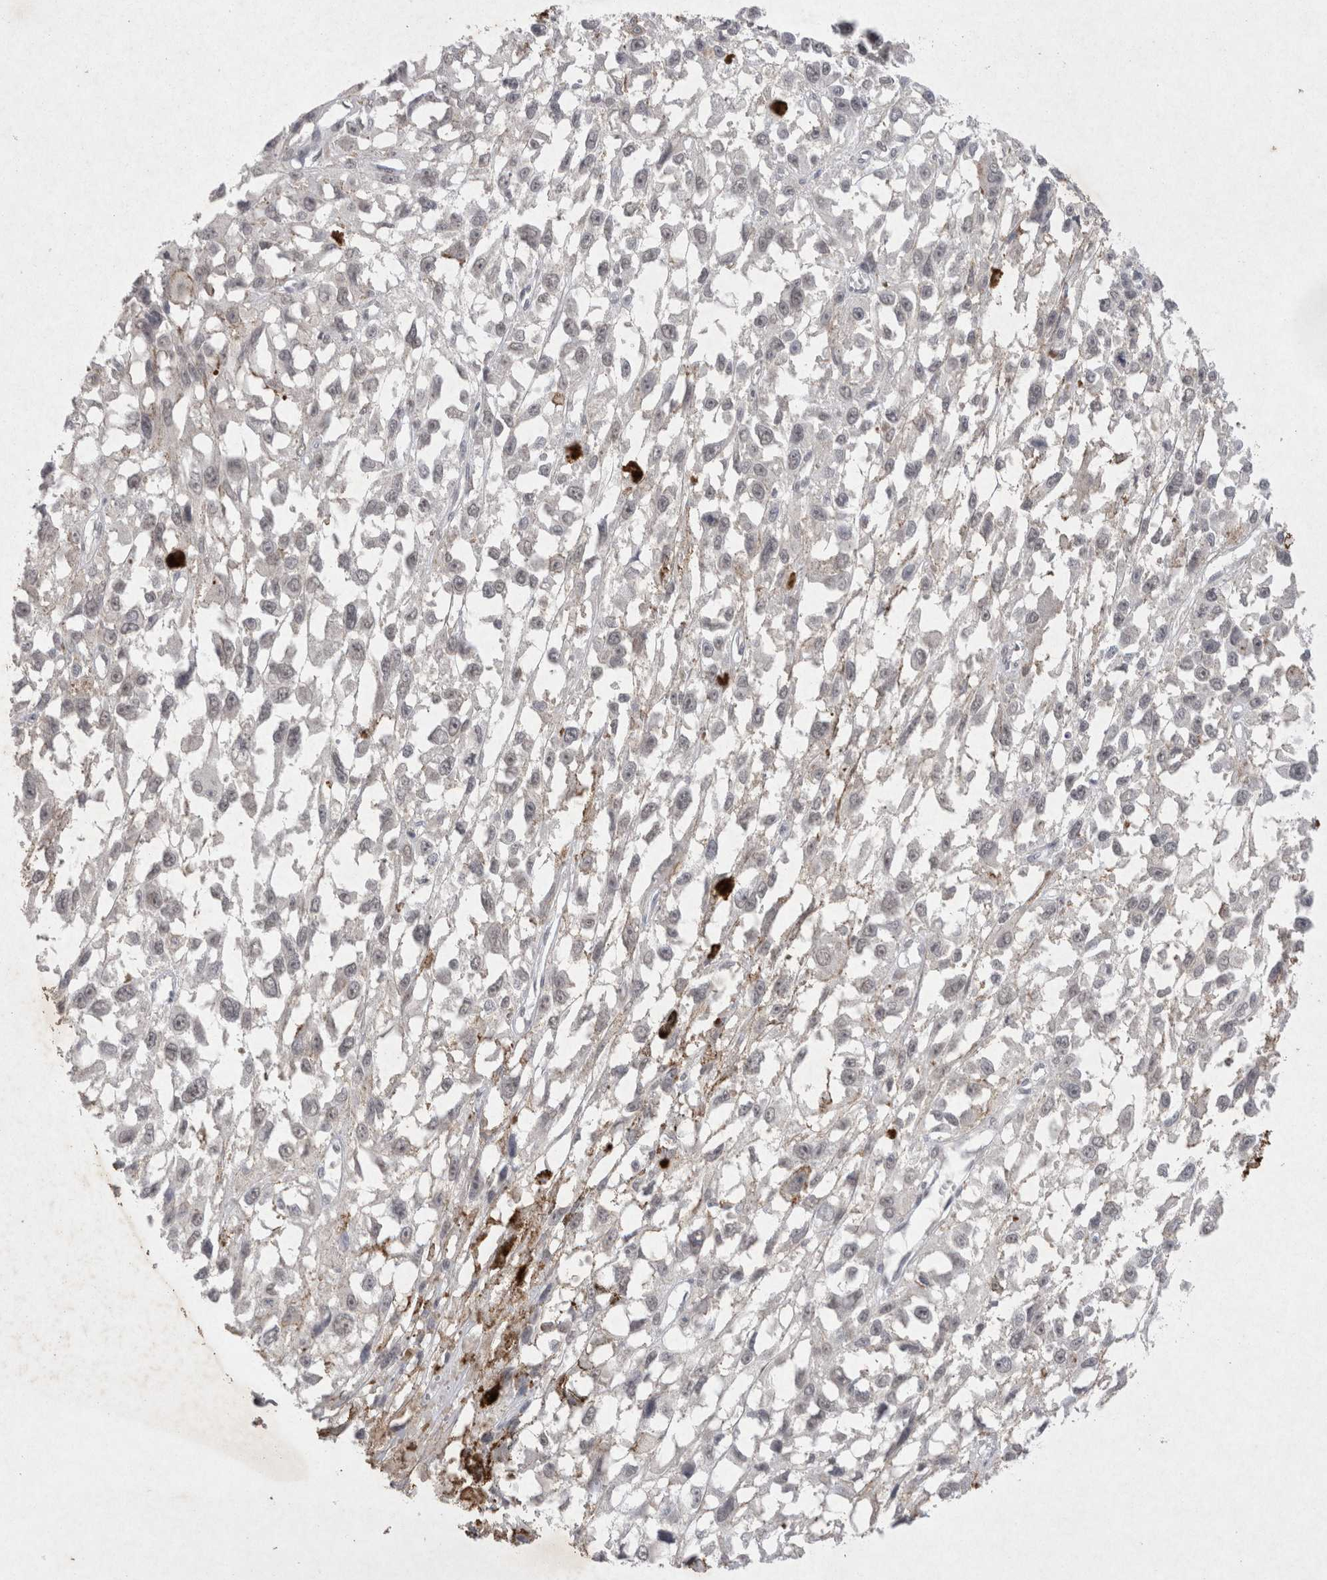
{"staining": {"intensity": "negative", "quantity": "none", "location": "none"}, "tissue": "melanoma", "cell_type": "Tumor cells", "image_type": "cancer", "snomed": [{"axis": "morphology", "description": "Malignant melanoma, Metastatic site"}, {"axis": "topography", "description": "Lymph node"}], "caption": "There is no significant staining in tumor cells of melanoma. (Stains: DAB immunohistochemistry (IHC) with hematoxylin counter stain, Microscopy: brightfield microscopy at high magnification).", "gene": "LYVE1", "patient": {"sex": "male", "age": 59}}